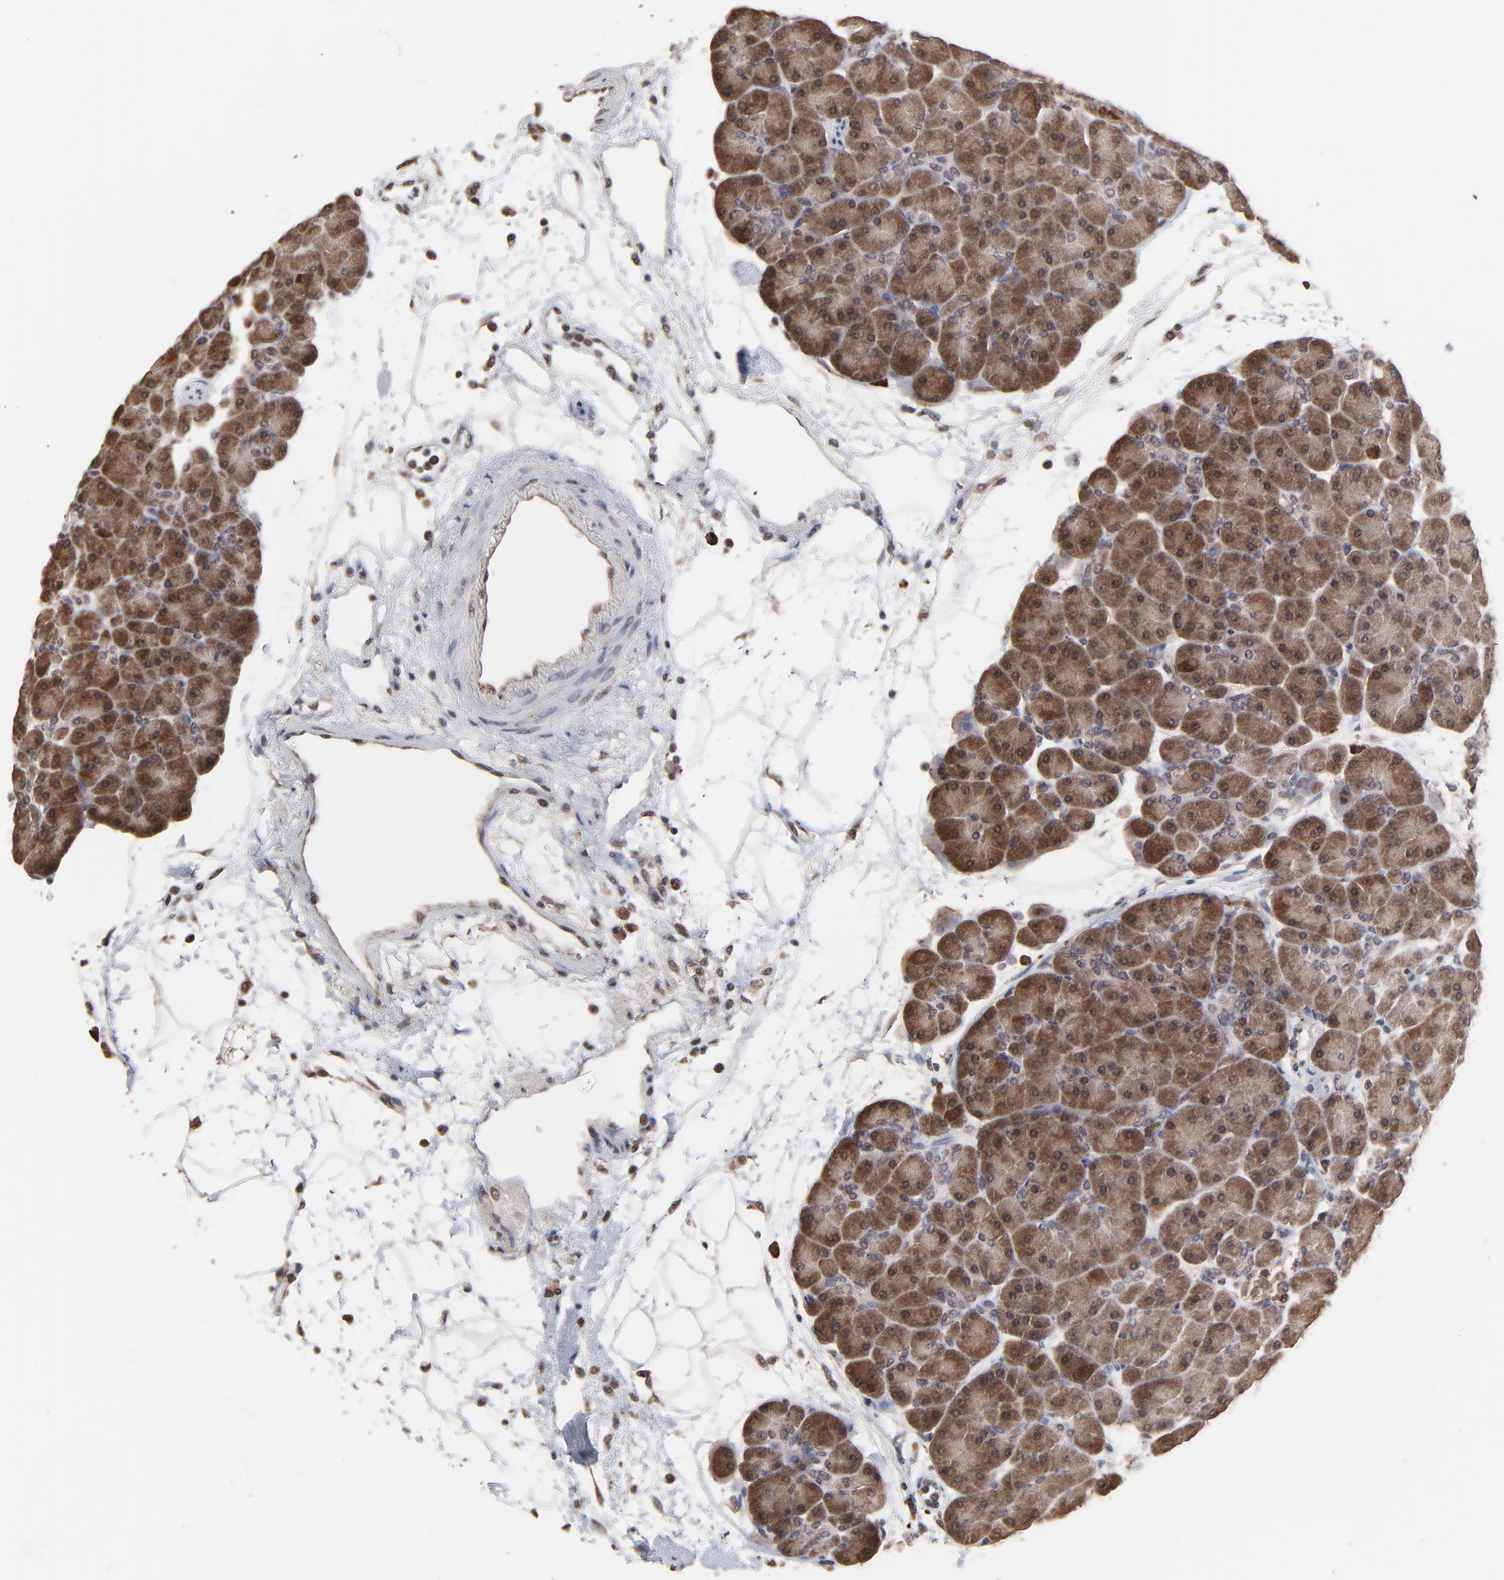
{"staining": {"intensity": "strong", "quantity": ">75%", "location": "cytoplasmic/membranous"}, "tissue": "pancreas", "cell_type": "Exocrine glandular cells", "image_type": "normal", "snomed": [{"axis": "morphology", "description": "Normal tissue, NOS"}, {"axis": "topography", "description": "Pancreas"}], "caption": "Strong cytoplasmic/membranous positivity for a protein is present in about >75% of exocrine glandular cells of unremarkable pancreas using immunohistochemistry (IHC).", "gene": "CHM", "patient": {"sex": "male", "age": 66}}